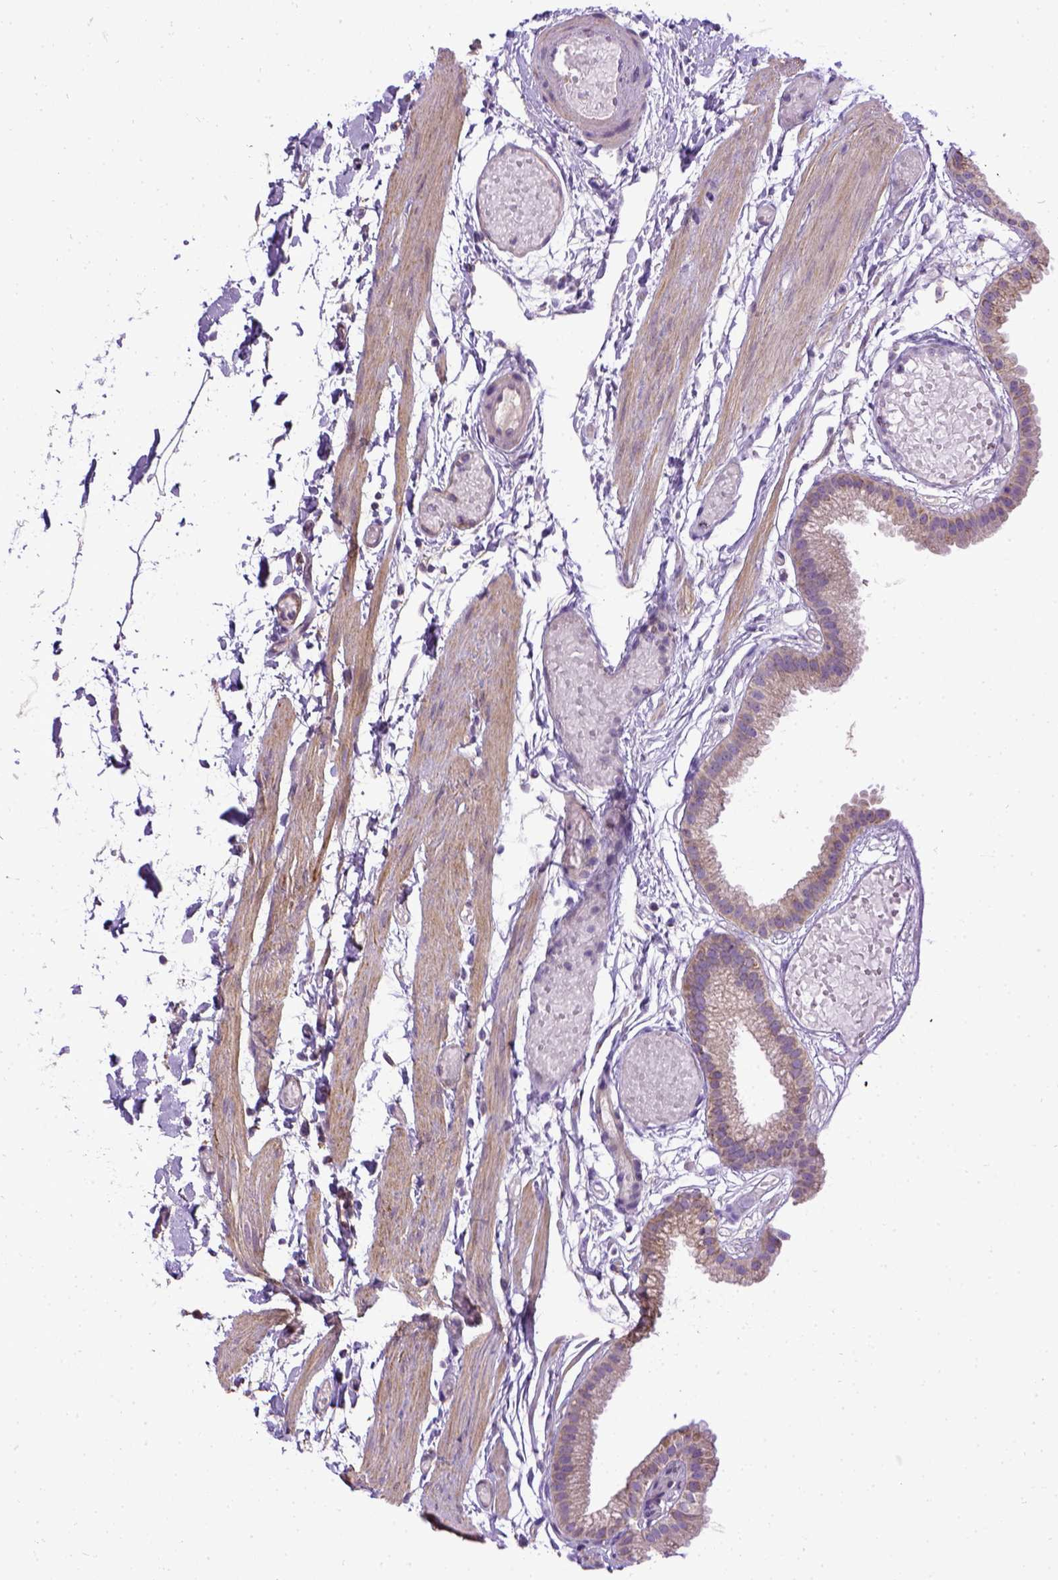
{"staining": {"intensity": "weak", "quantity": "25%-75%", "location": "cytoplasmic/membranous"}, "tissue": "gallbladder", "cell_type": "Glandular cells", "image_type": "normal", "snomed": [{"axis": "morphology", "description": "Normal tissue, NOS"}, {"axis": "topography", "description": "Gallbladder"}], "caption": "Weak cytoplasmic/membranous expression for a protein is appreciated in approximately 25%-75% of glandular cells of unremarkable gallbladder using immunohistochemistry.", "gene": "ENG", "patient": {"sex": "female", "age": 45}}